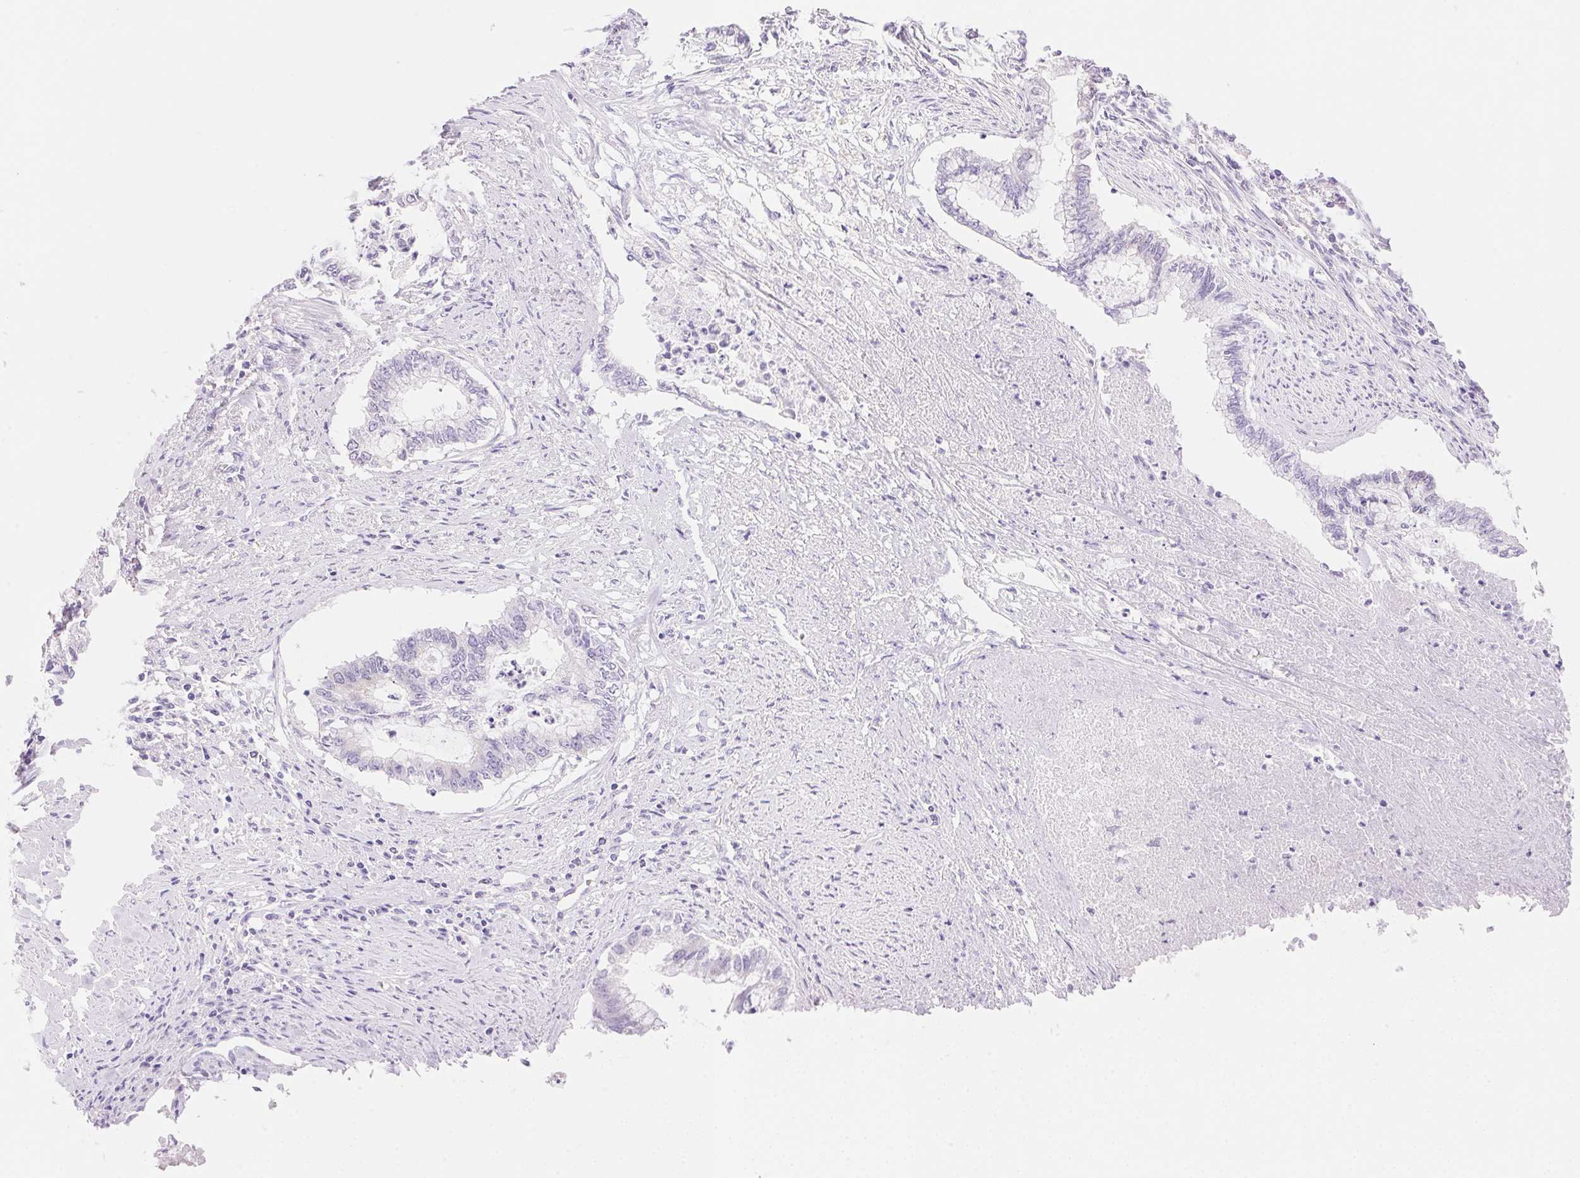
{"staining": {"intensity": "negative", "quantity": "none", "location": "none"}, "tissue": "endometrial cancer", "cell_type": "Tumor cells", "image_type": "cancer", "snomed": [{"axis": "morphology", "description": "Adenocarcinoma, NOS"}, {"axis": "topography", "description": "Endometrium"}], "caption": "Immunohistochemical staining of human endometrial adenocarcinoma shows no significant staining in tumor cells. (DAB immunohistochemistry, high magnification).", "gene": "DHCR24", "patient": {"sex": "female", "age": 79}}